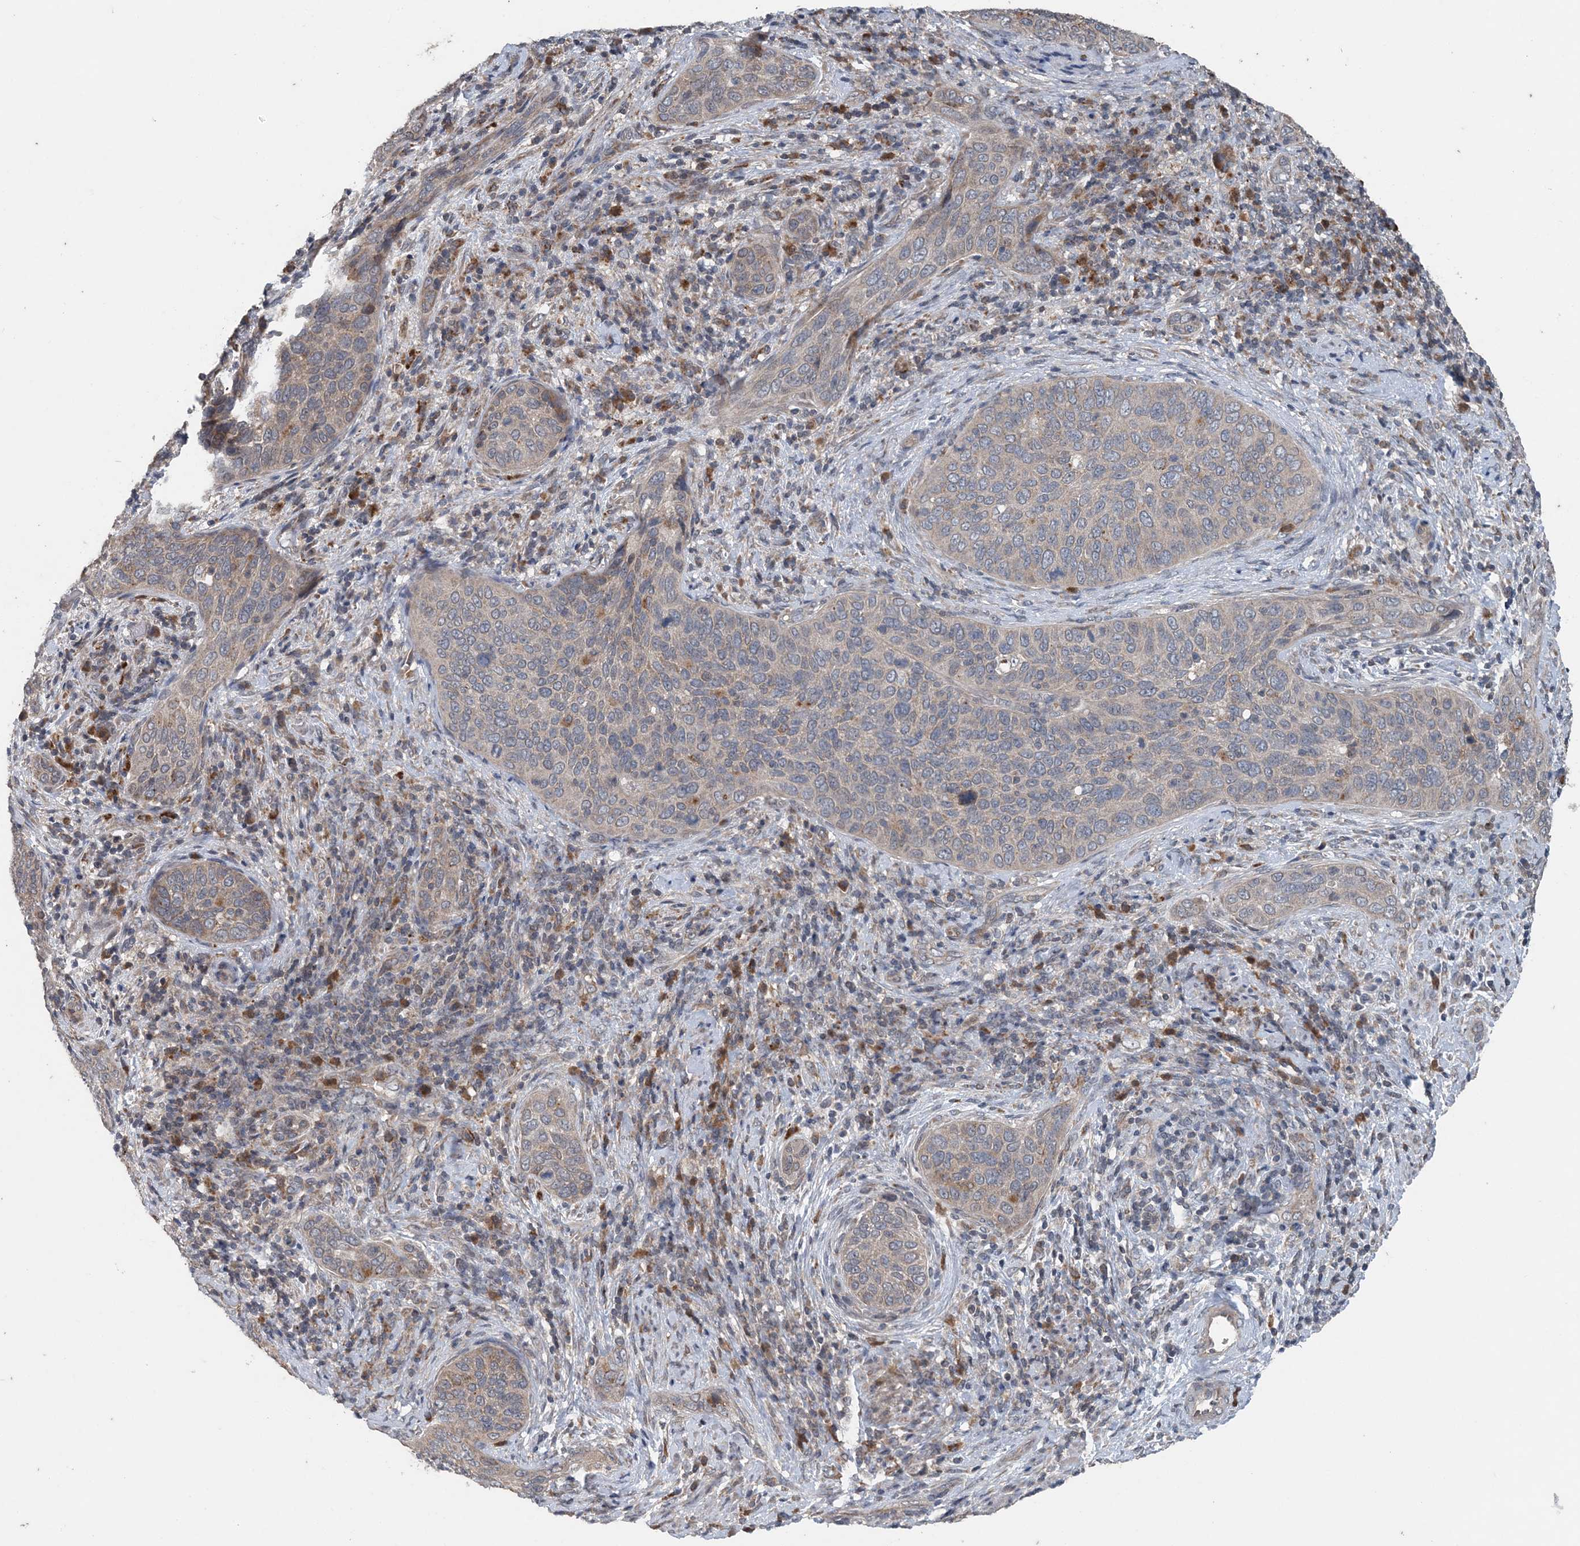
{"staining": {"intensity": "negative", "quantity": "none", "location": "none"}, "tissue": "cervical cancer", "cell_type": "Tumor cells", "image_type": "cancer", "snomed": [{"axis": "morphology", "description": "Squamous cell carcinoma, NOS"}, {"axis": "topography", "description": "Cervix"}], "caption": "Immunohistochemistry image of neoplastic tissue: human squamous cell carcinoma (cervical) stained with DAB (3,3'-diaminobenzidine) demonstrates no significant protein staining in tumor cells.", "gene": "MYO9B", "patient": {"sex": "female", "age": 60}}